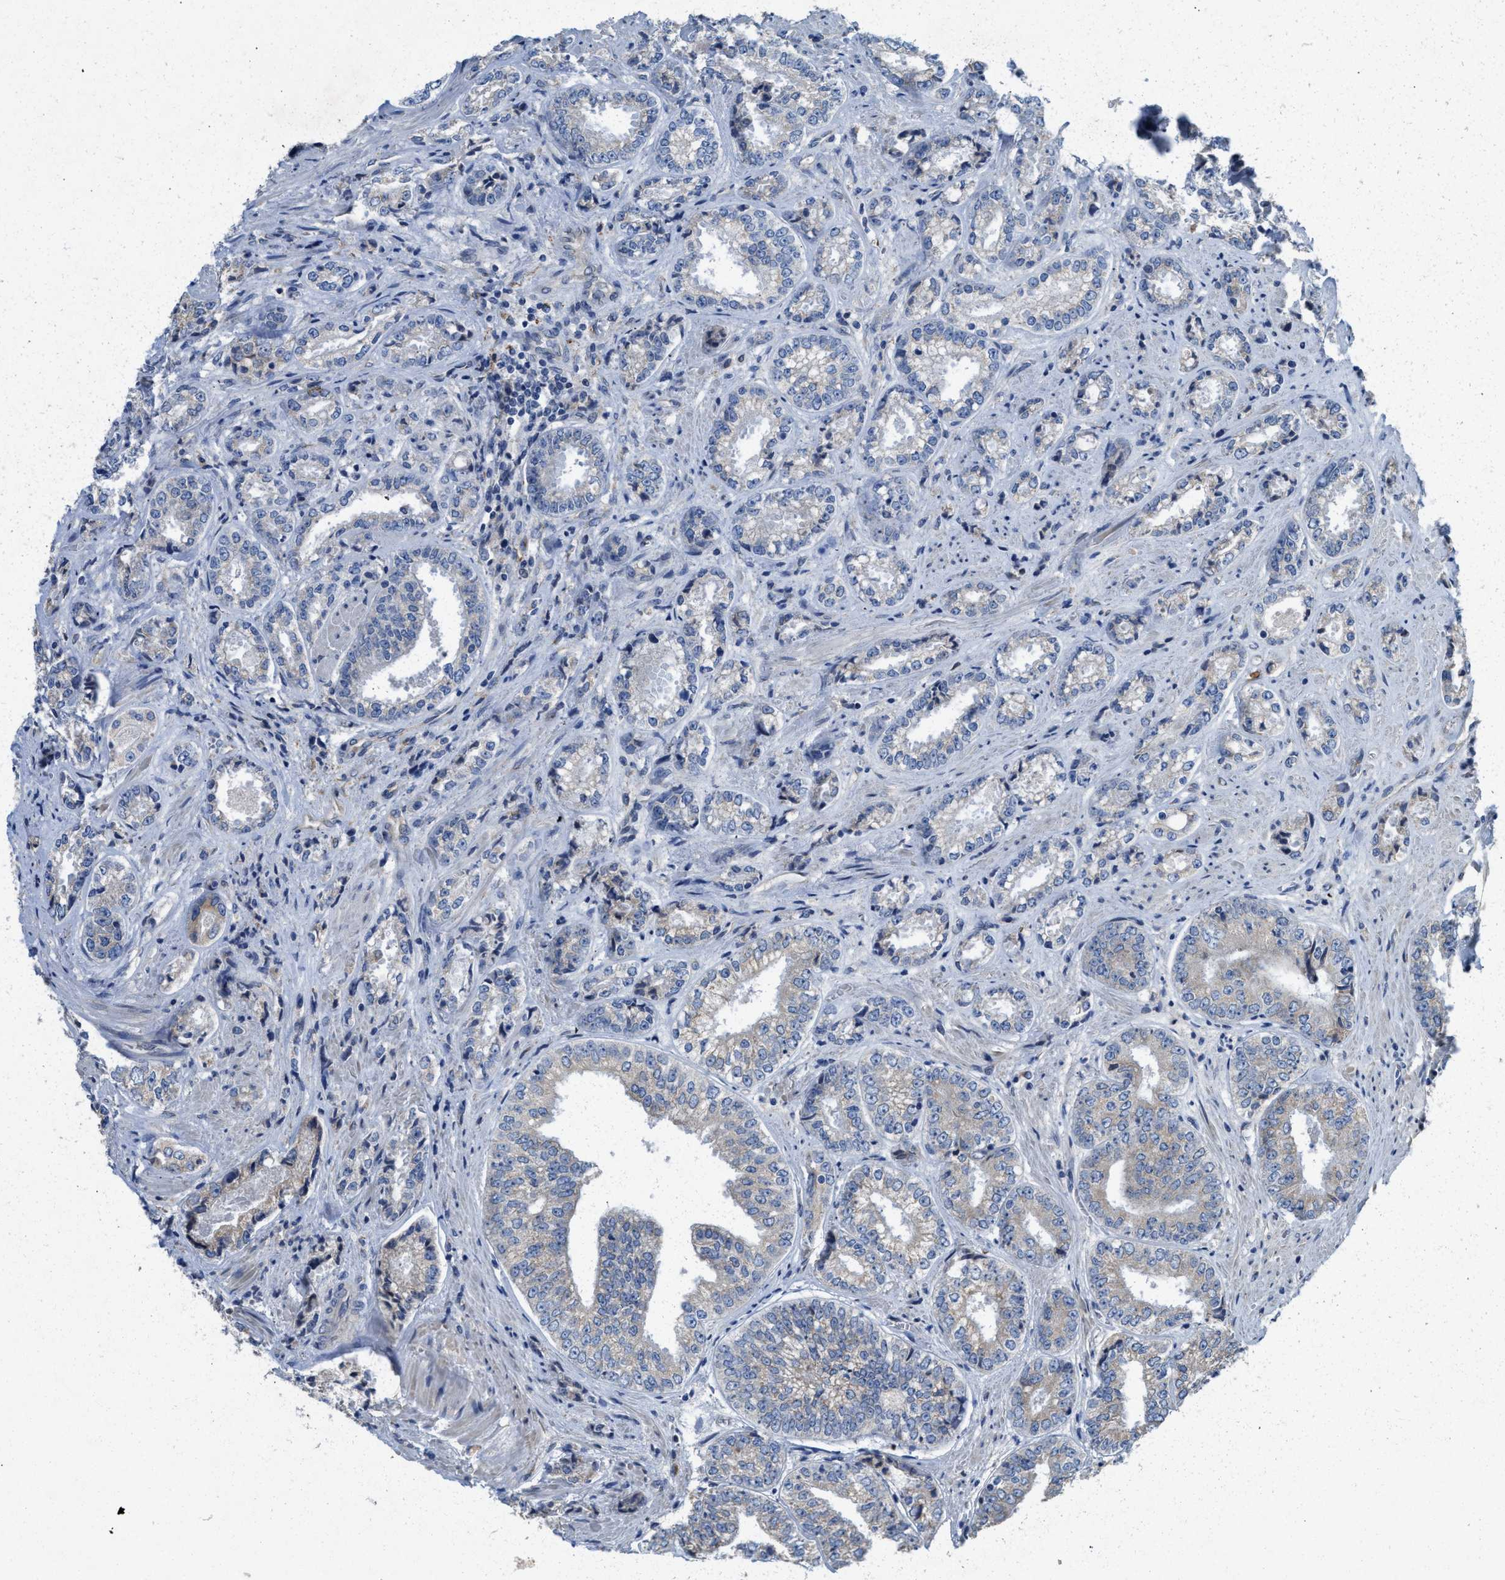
{"staining": {"intensity": "negative", "quantity": "none", "location": "none"}, "tissue": "prostate cancer", "cell_type": "Tumor cells", "image_type": "cancer", "snomed": [{"axis": "morphology", "description": "Adenocarcinoma, High grade"}, {"axis": "topography", "description": "Prostate"}], "caption": "Immunohistochemistry (IHC) of human prostate cancer (adenocarcinoma (high-grade)) displays no positivity in tumor cells.", "gene": "GGCX", "patient": {"sex": "male", "age": 61}}